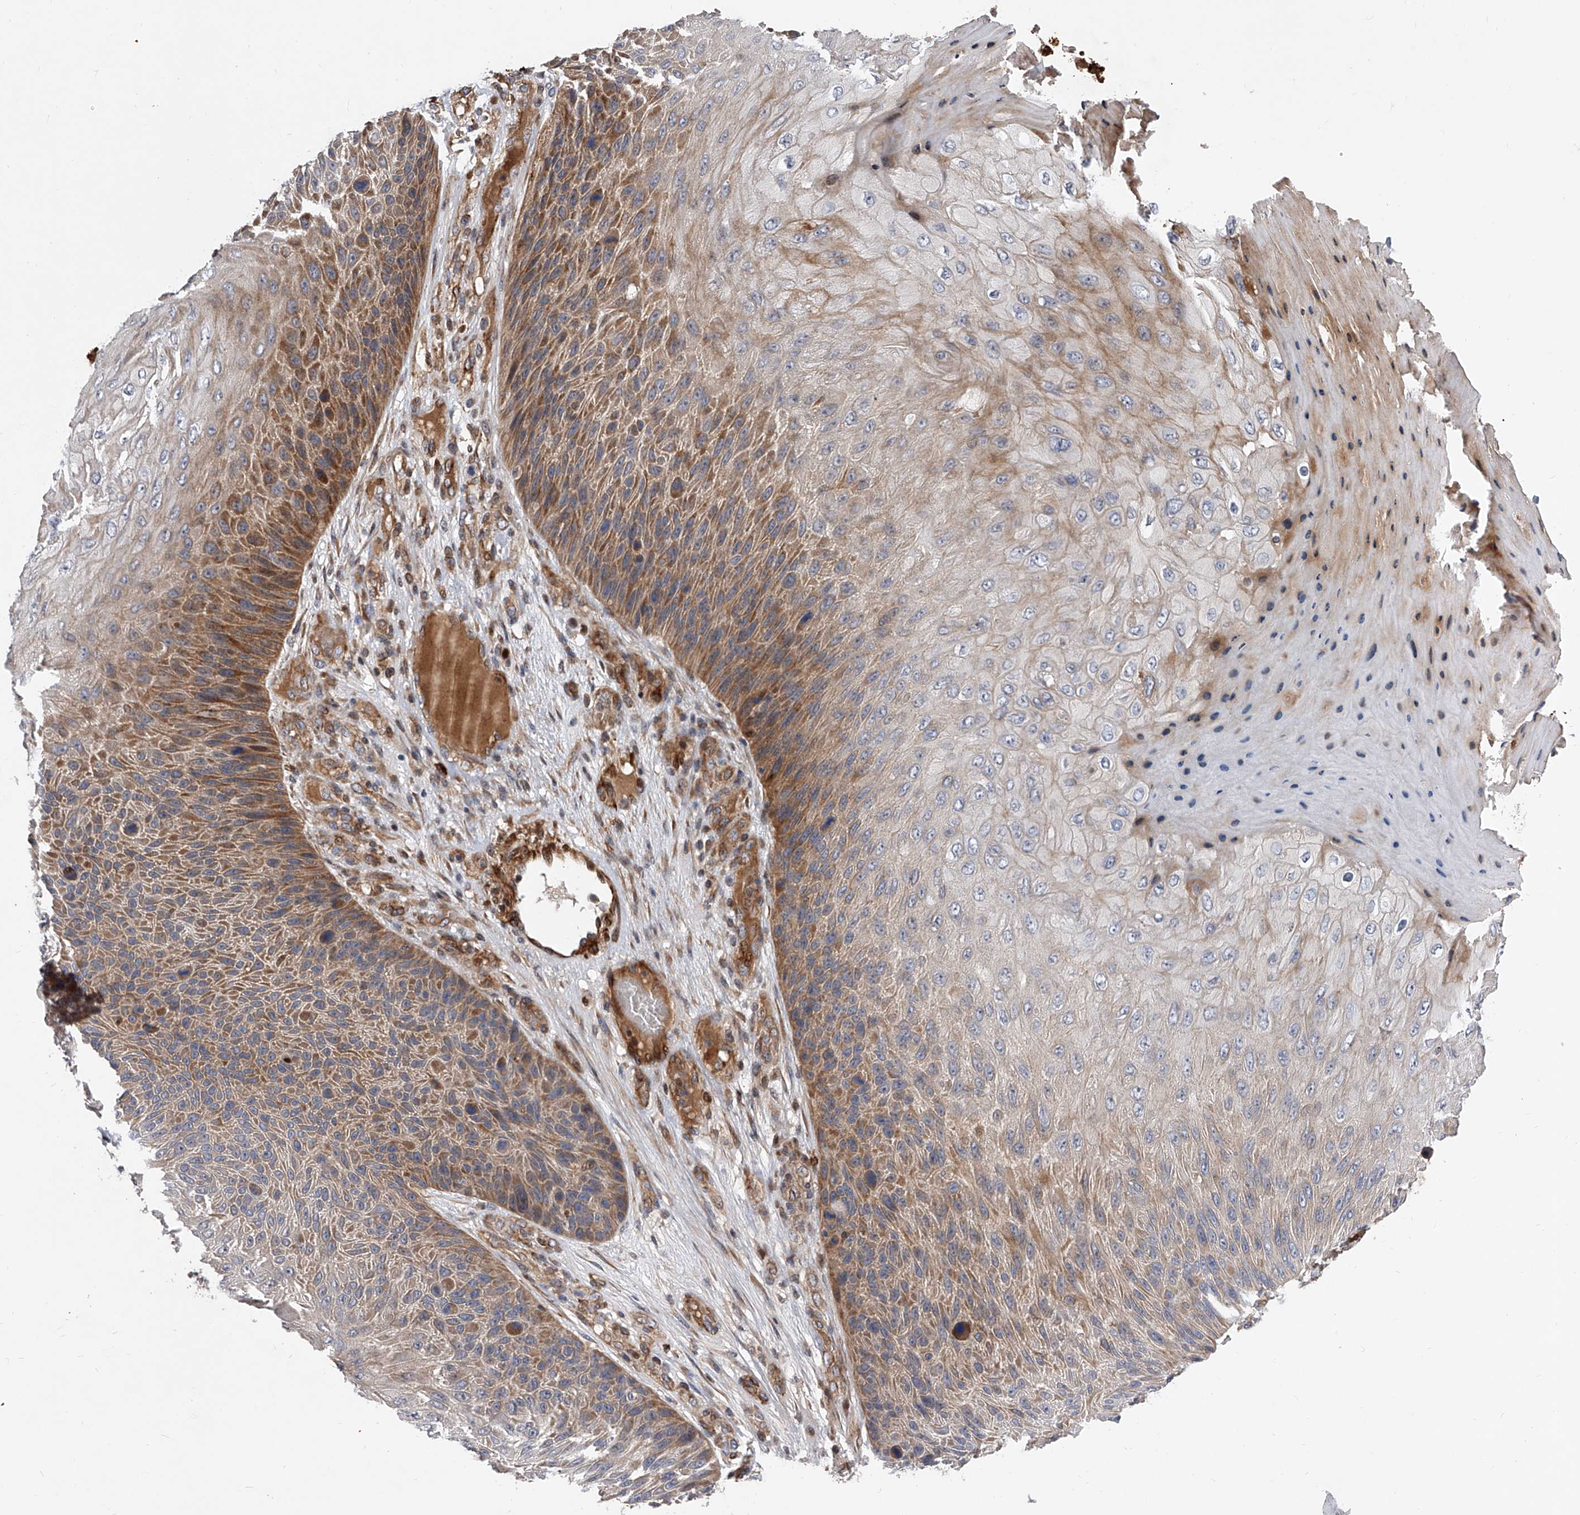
{"staining": {"intensity": "moderate", "quantity": ">75%", "location": "cytoplasmic/membranous"}, "tissue": "skin cancer", "cell_type": "Tumor cells", "image_type": "cancer", "snomed": [{"axis": "morphology", "description": "Squamous cell carcinoma, NOS"}, {"axis": "topography", "description": "Skin"}], "caption": "Immunohistochemistry histopathology image of human skin cancer (squamous cell carcinoma) stained for a protein (brown), which demonstrates medium levels of moderate cytoplasmic/membranous positivity in approximately >75% of tumor cells.", "gene": "PDSS2", "patient": {"sex": "female", "age": 88}}